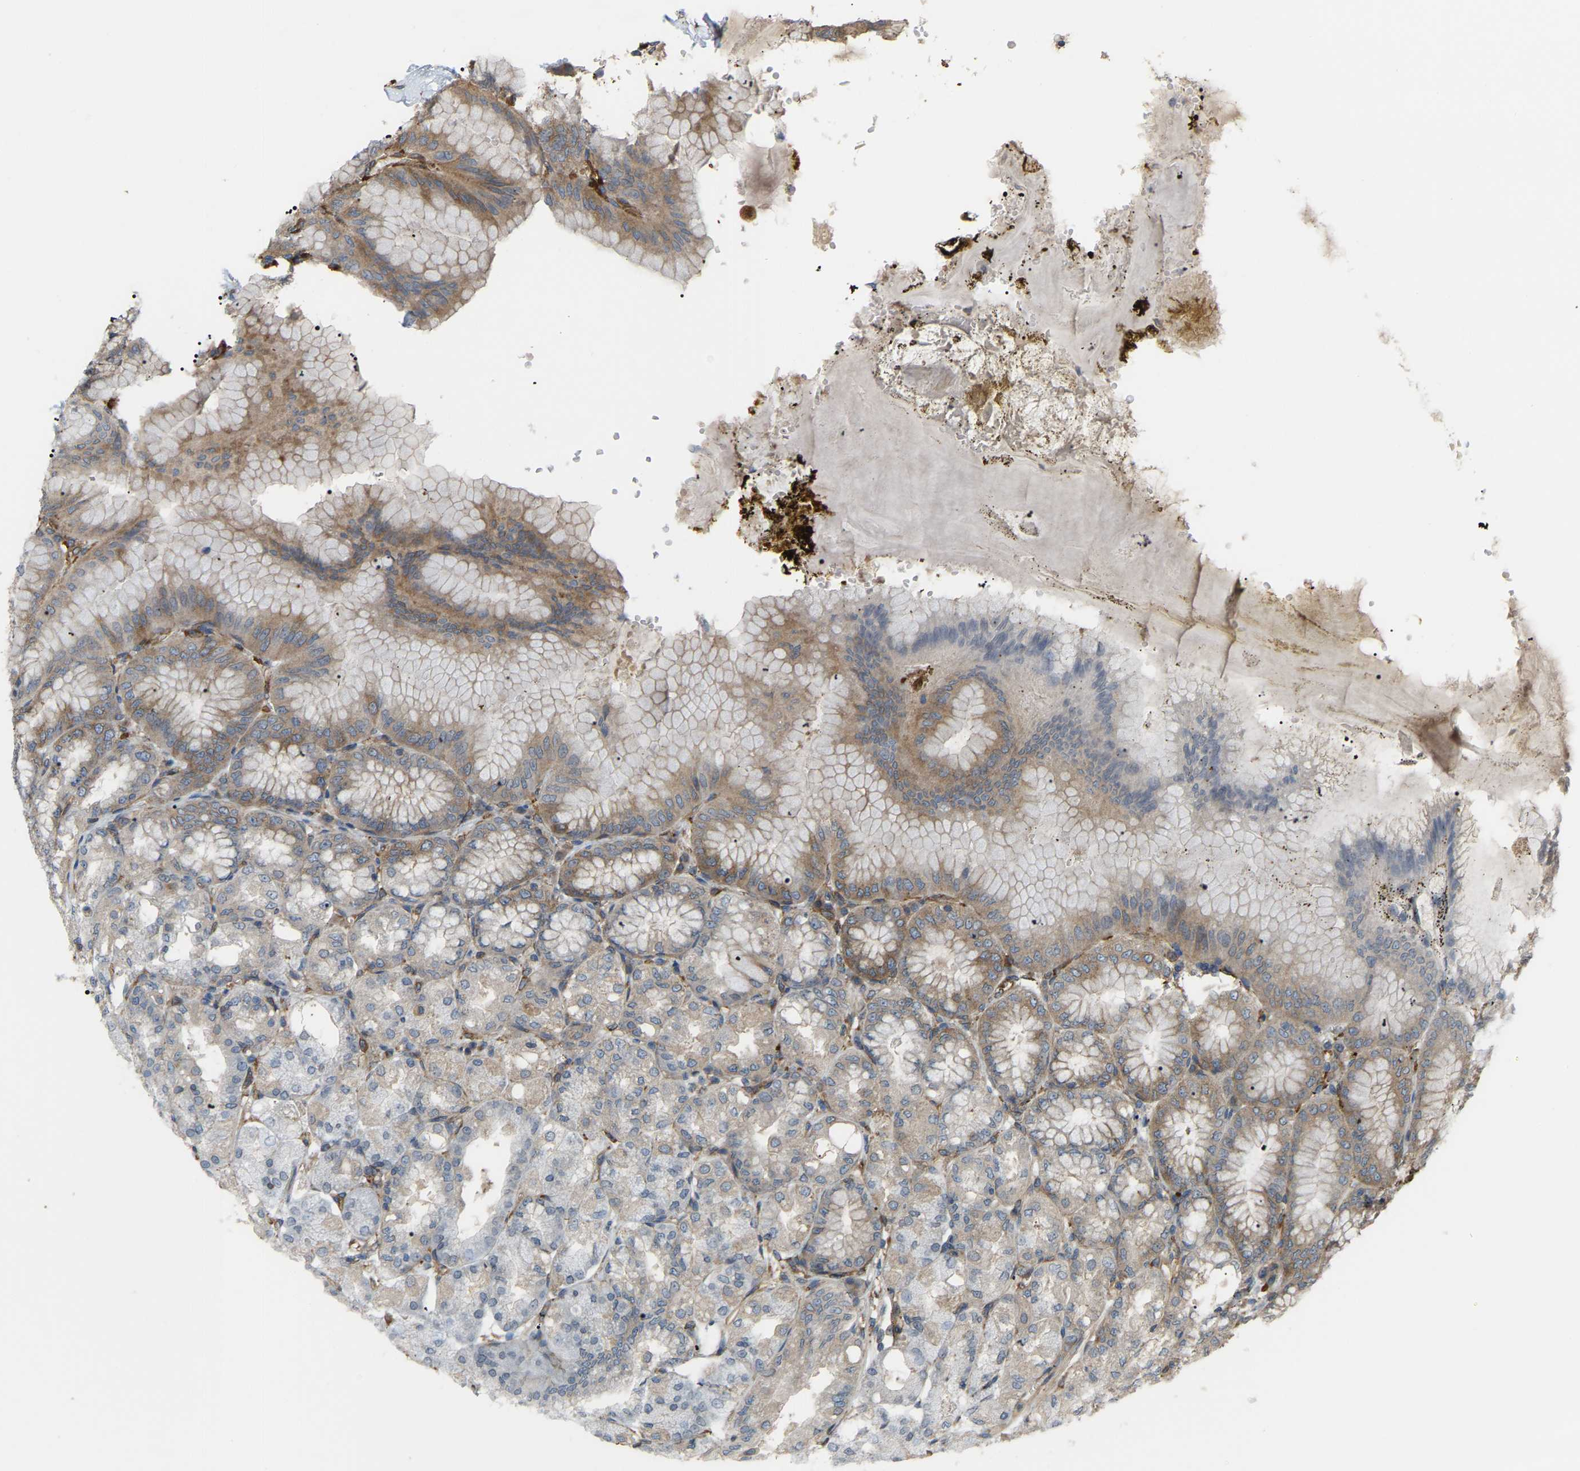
{"staining": {"intensity": "moderate", "quantity": ">75%", "location": "cytoplasmic/membranous"}, "tissue": "stomach", "cell_type": "Glandular cells", "image_type": "normal", "snomed": [{"axis": "morphology", "description": "Normal tissue, NOS"}, {"axis": "topography", "description": "Stomach, lower"}], "caption": "Moderate cytoplasmic/membranous positivity for a protein is seen in approximately >75% of glandular cells of unremarkable stomach using immunohistochemistry (IHC).", "gene": "PICALM", "patient": {"sex": "male", "age": 71}}